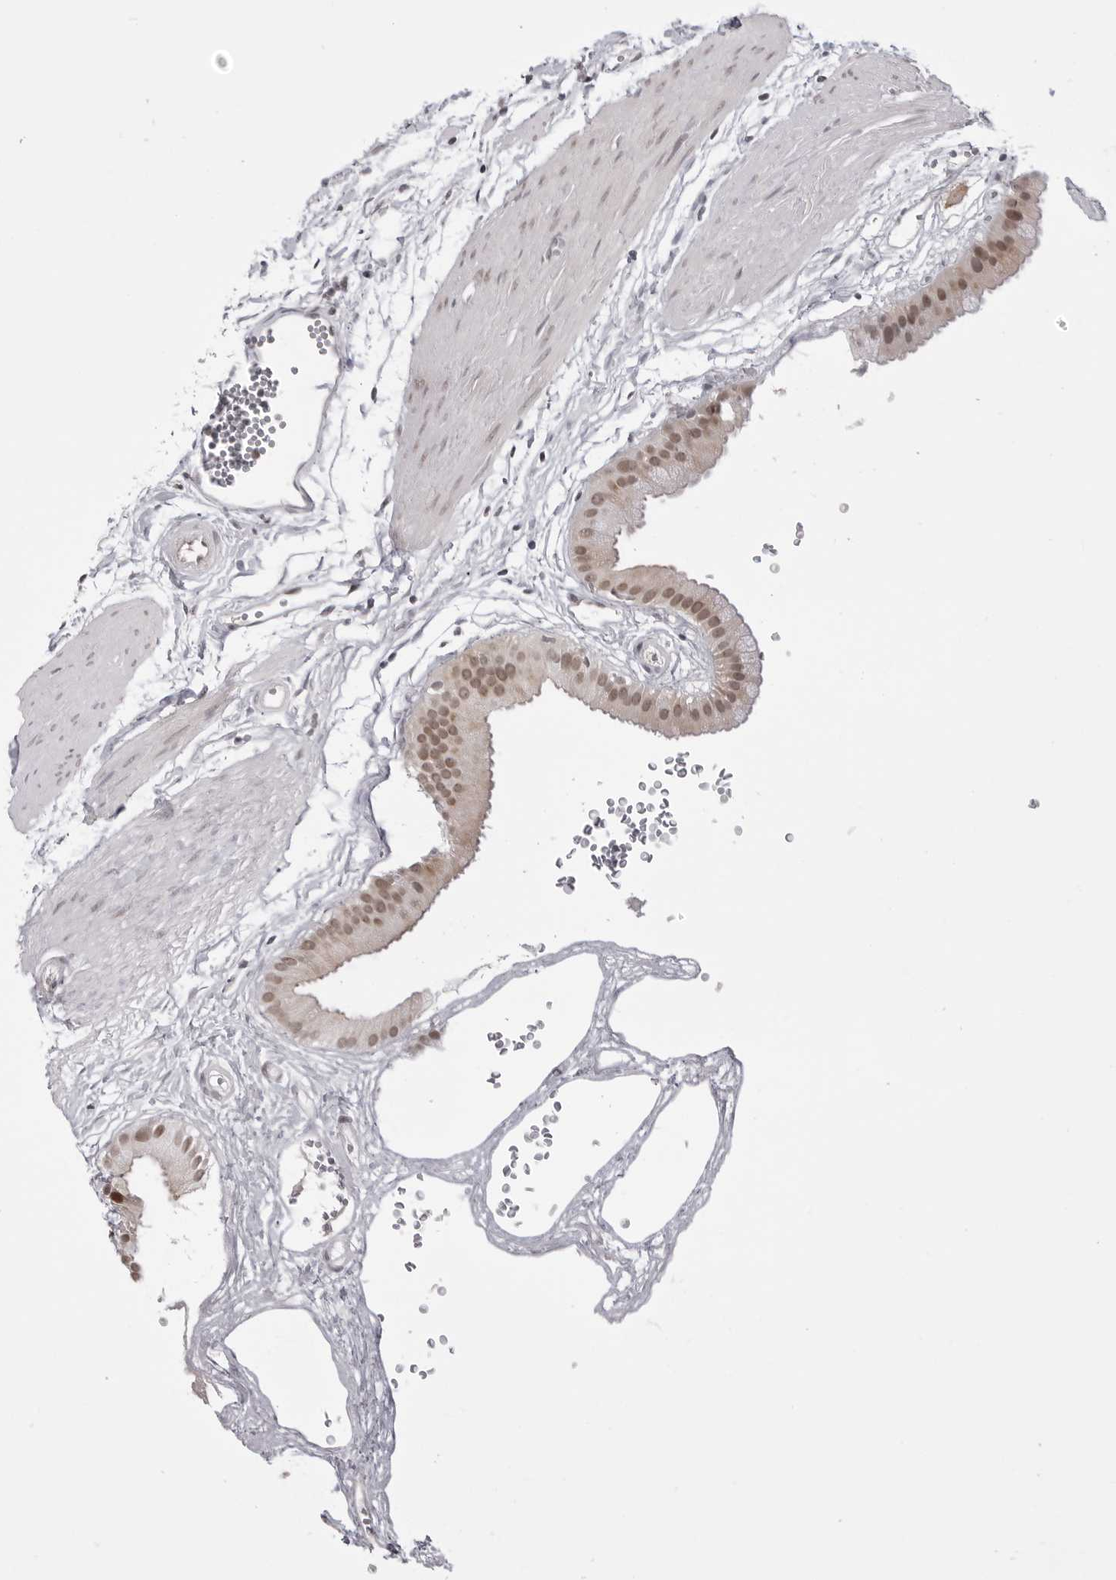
{"staining": {"intensity": "moderate", "quantity": ">75%", "location": "nuclear"}, "tissue": "gallbladder", "cell_type": "Glandular cells", "image_type": "normal", "snomed": [{"axis": "morphology", "description": "Normal tissue, NOS"}, {"axis": "topography", "description": "Gallbladder"}], "caption": "Unremarkable gallbladder reveals moderate nuclear expression in about >75% of glandular cells.", "gene": "PHF3", "patient": {"sex": "female", "age": 64}}